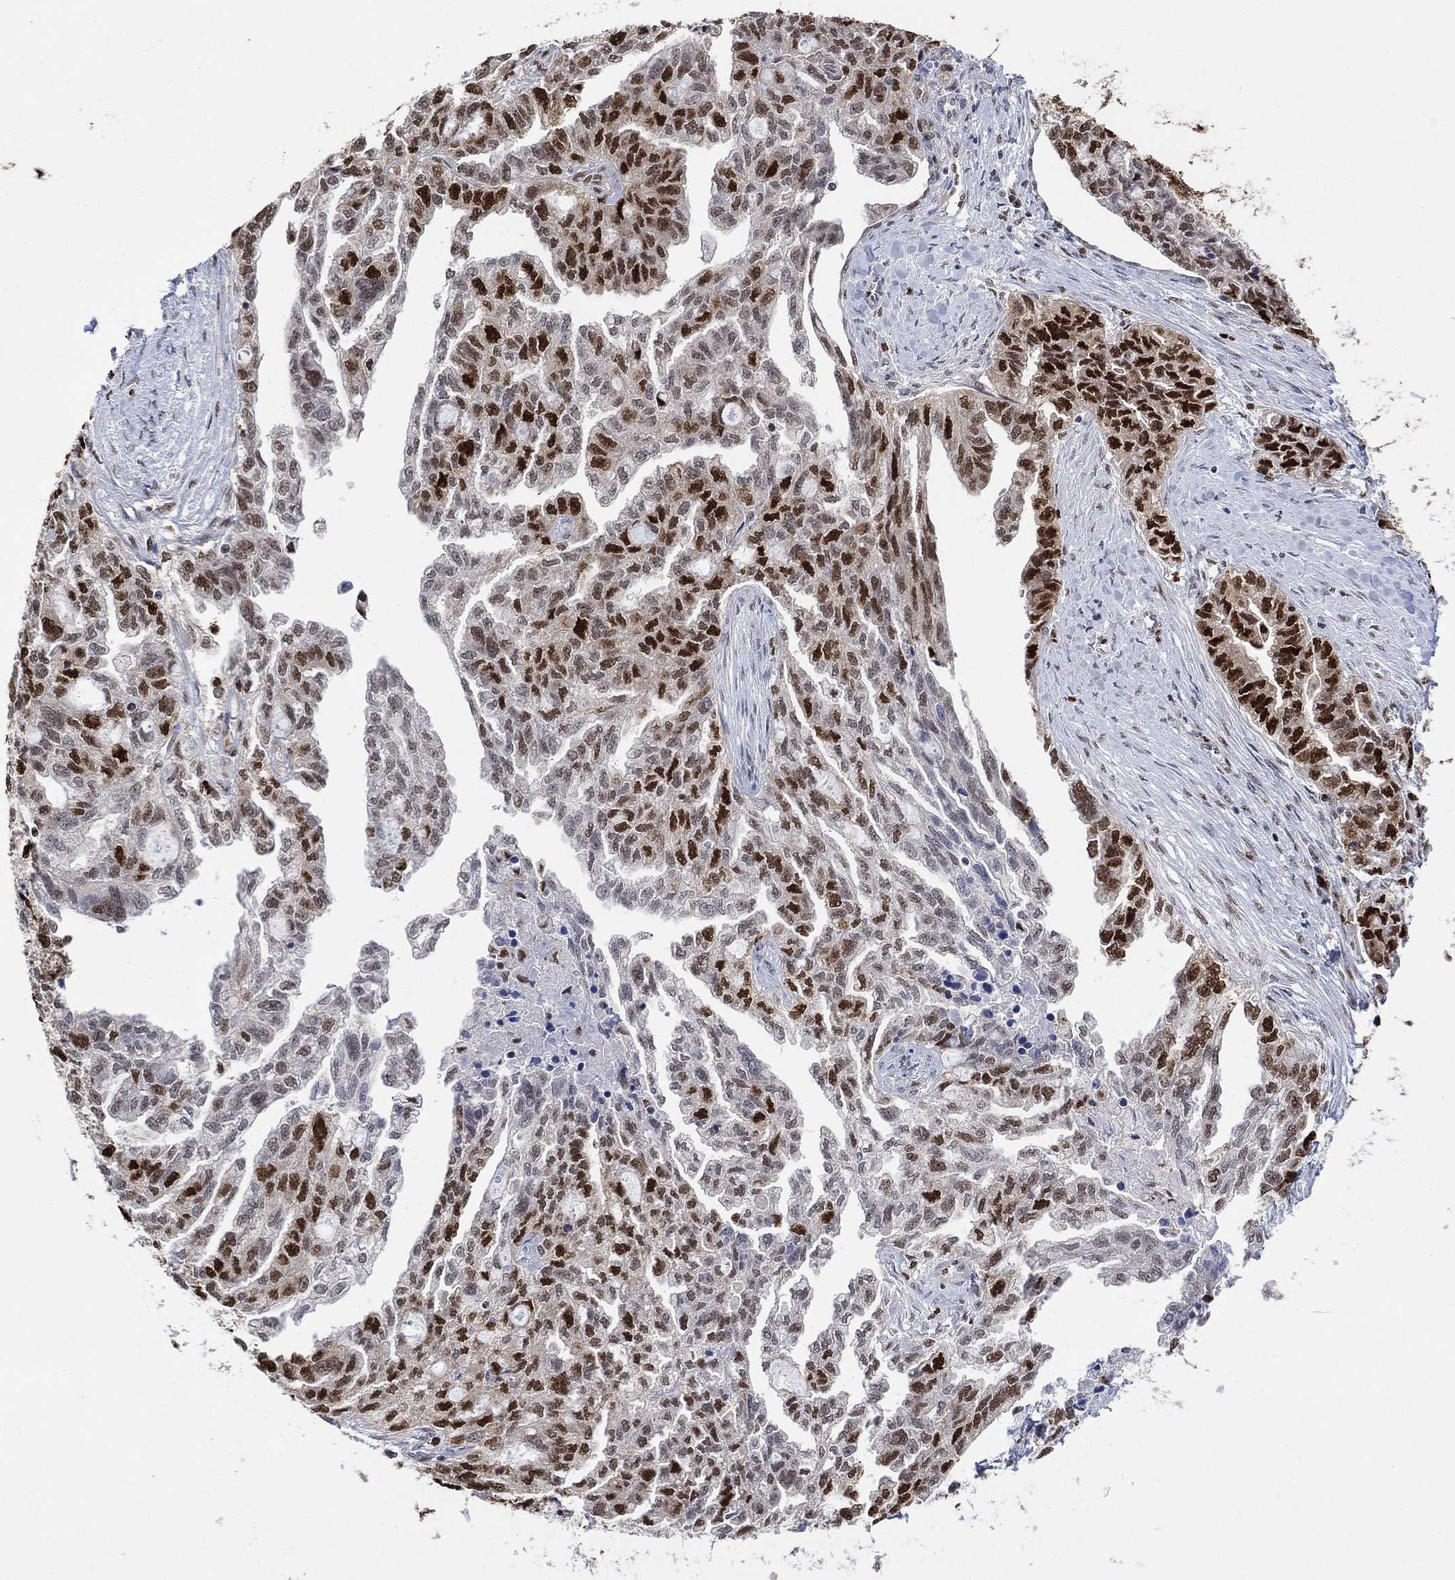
{"staining": {"intensity": "strong", "quantity": "25%-75%", "location": "nuclear"}, "tissue": "ovarian cancer", "cell_type": "Tumor cells", "image_type": "cancer", "snomed": [{"axis": "morphology", "description": "Cystadenocarcinoma, serous, NOS"}, {"axis": "topography", "description": "Ovary"}], "caption": "The image exhibits immunohistochemical staining of ovarian cancer (serous cystadenocarcinoma). There is strong nuclear expression is identified in about 25%-75% of tumor cells.", "gene": "RAD54L2", "patient": {"sex": "female", "age": 51}}